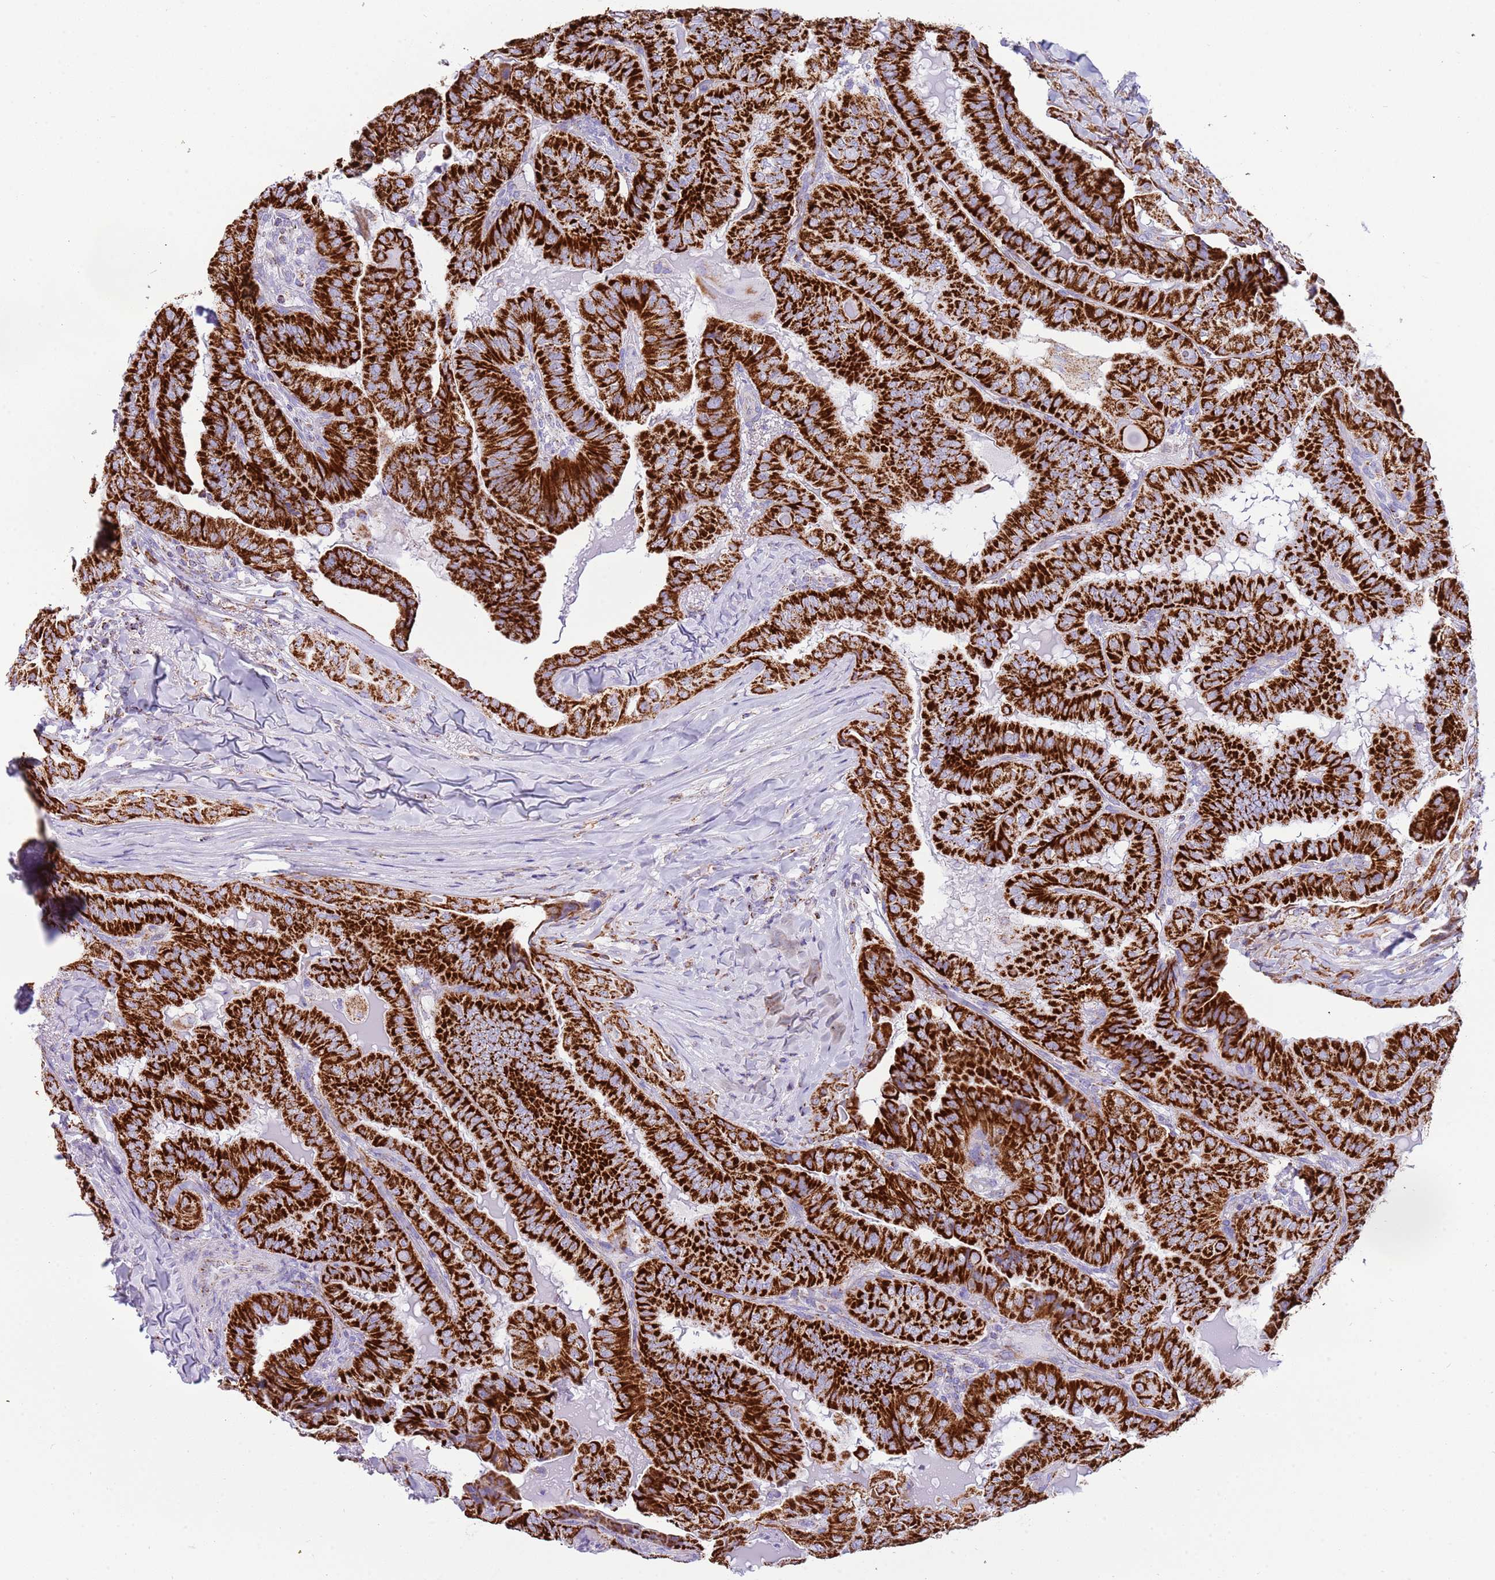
{"staining": {"intensity": "strong", "quantity": ">75%", "location": "cytoplasmic/membranous"}, "tissue": "thyroid cancer", "cell_type": "Tumor cells", "image_type": "cancer", "snomed": [{"axis": "morphology", "description": "Papillary adenocarcinoma, NOS"}, {"axis": "topography", "description": "Thyroid gland"}], "caption": "Thyroid papillary adenocarcinoma stained with a protein marker displays strong staining in tumor cells.", "gene": "SUCLG2", "patient": {"sex": "female", "age": 68}}